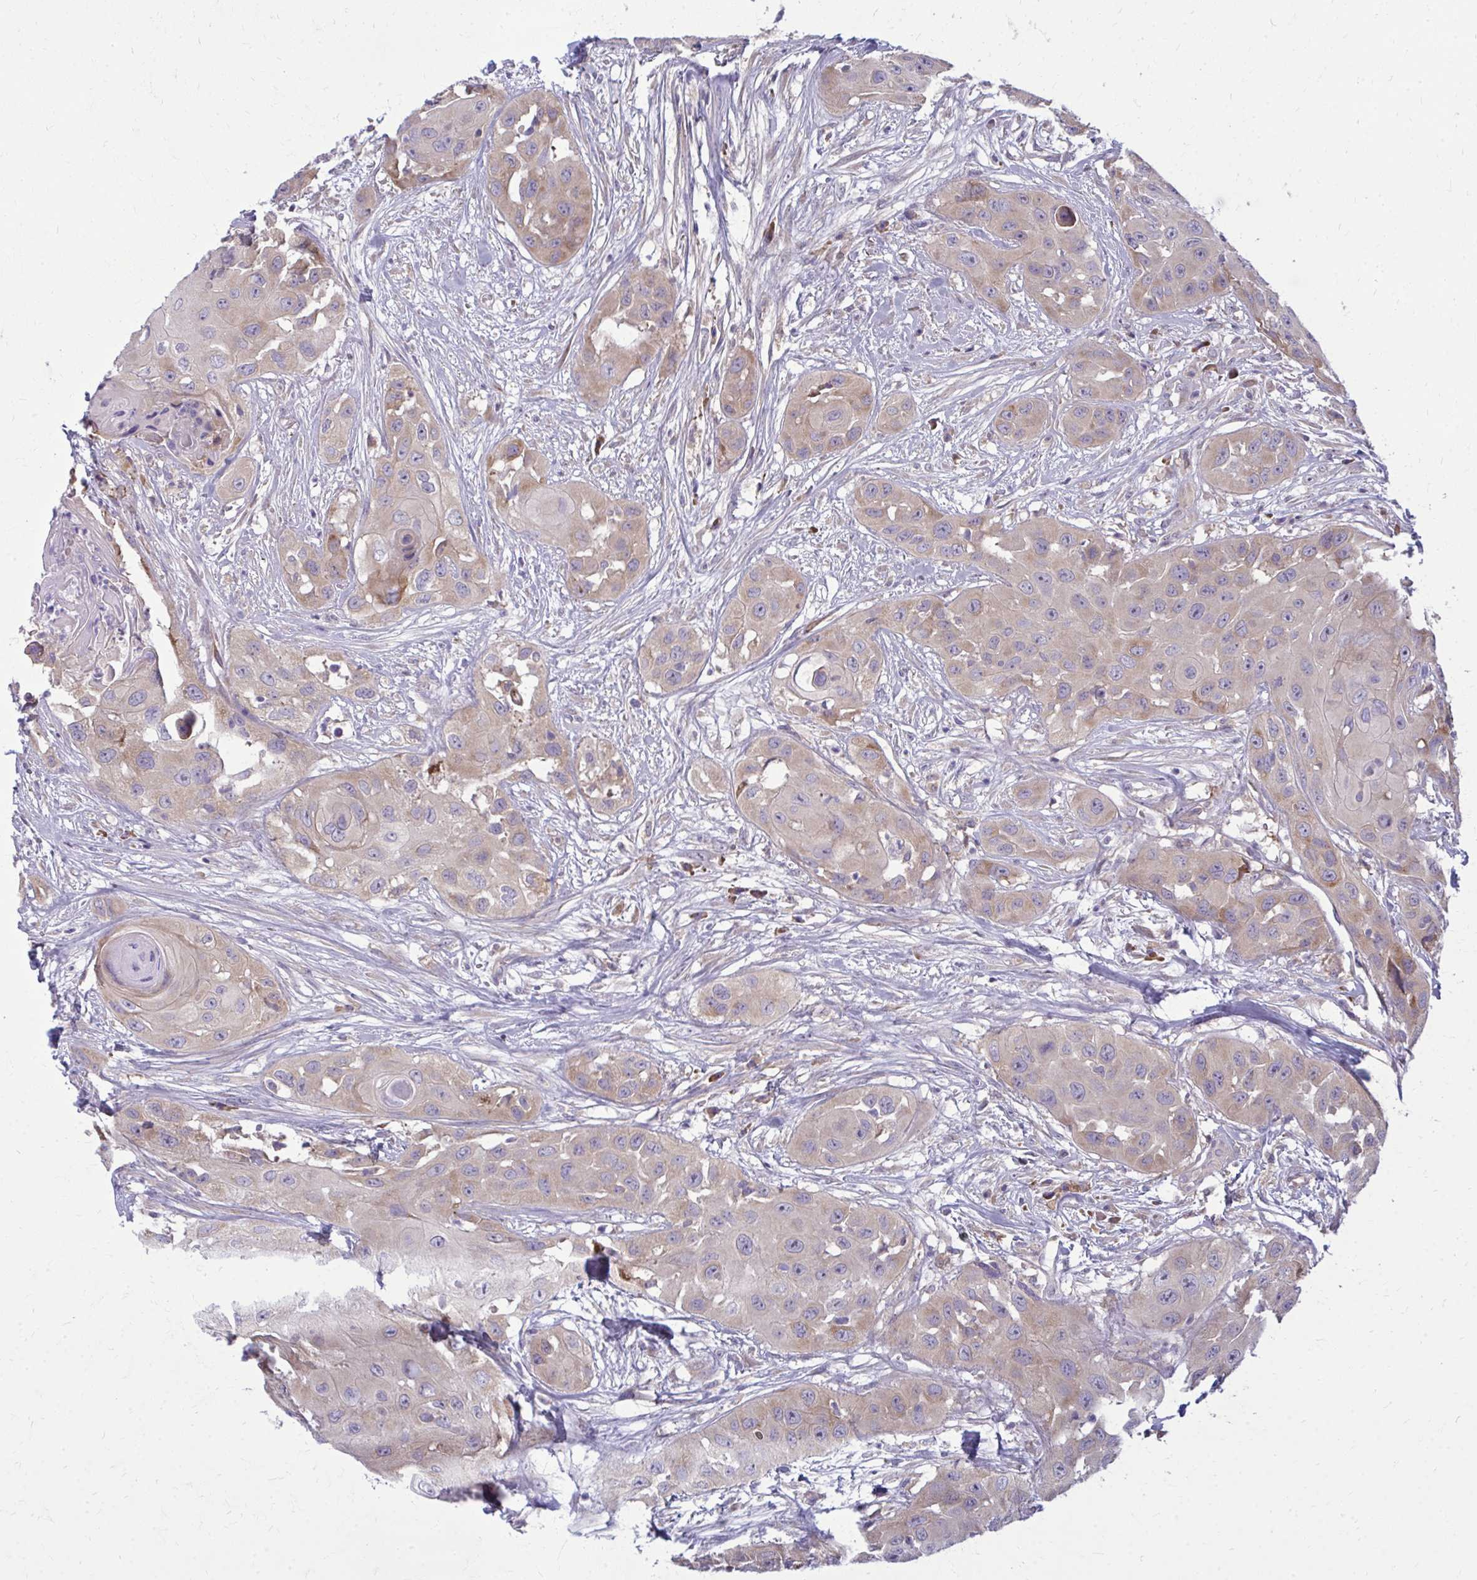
{"staining": {"intensity": "weak", "quantity": "25%-75%", "location": "cytoplasmic/membranous"}, "tissue": "head and neck cancer", "cell_type": "Tumor cells", "image_type": "cancer", "snomed": [{"axis": "morphology", "description": "Squamous cell carcinoma, NOS"}, {"axis": "topography", "description": "Head-Neck"}], "caption": "Weak cytoplasmic/membranous staining for a protein is identified in about 25%-75% of tumor cells of squamous cell carcinoma (head and neck) using immunohistochemistry (IHC).", "gene": "CEMP1", "patient": {"sex": "male", "age": 83}}